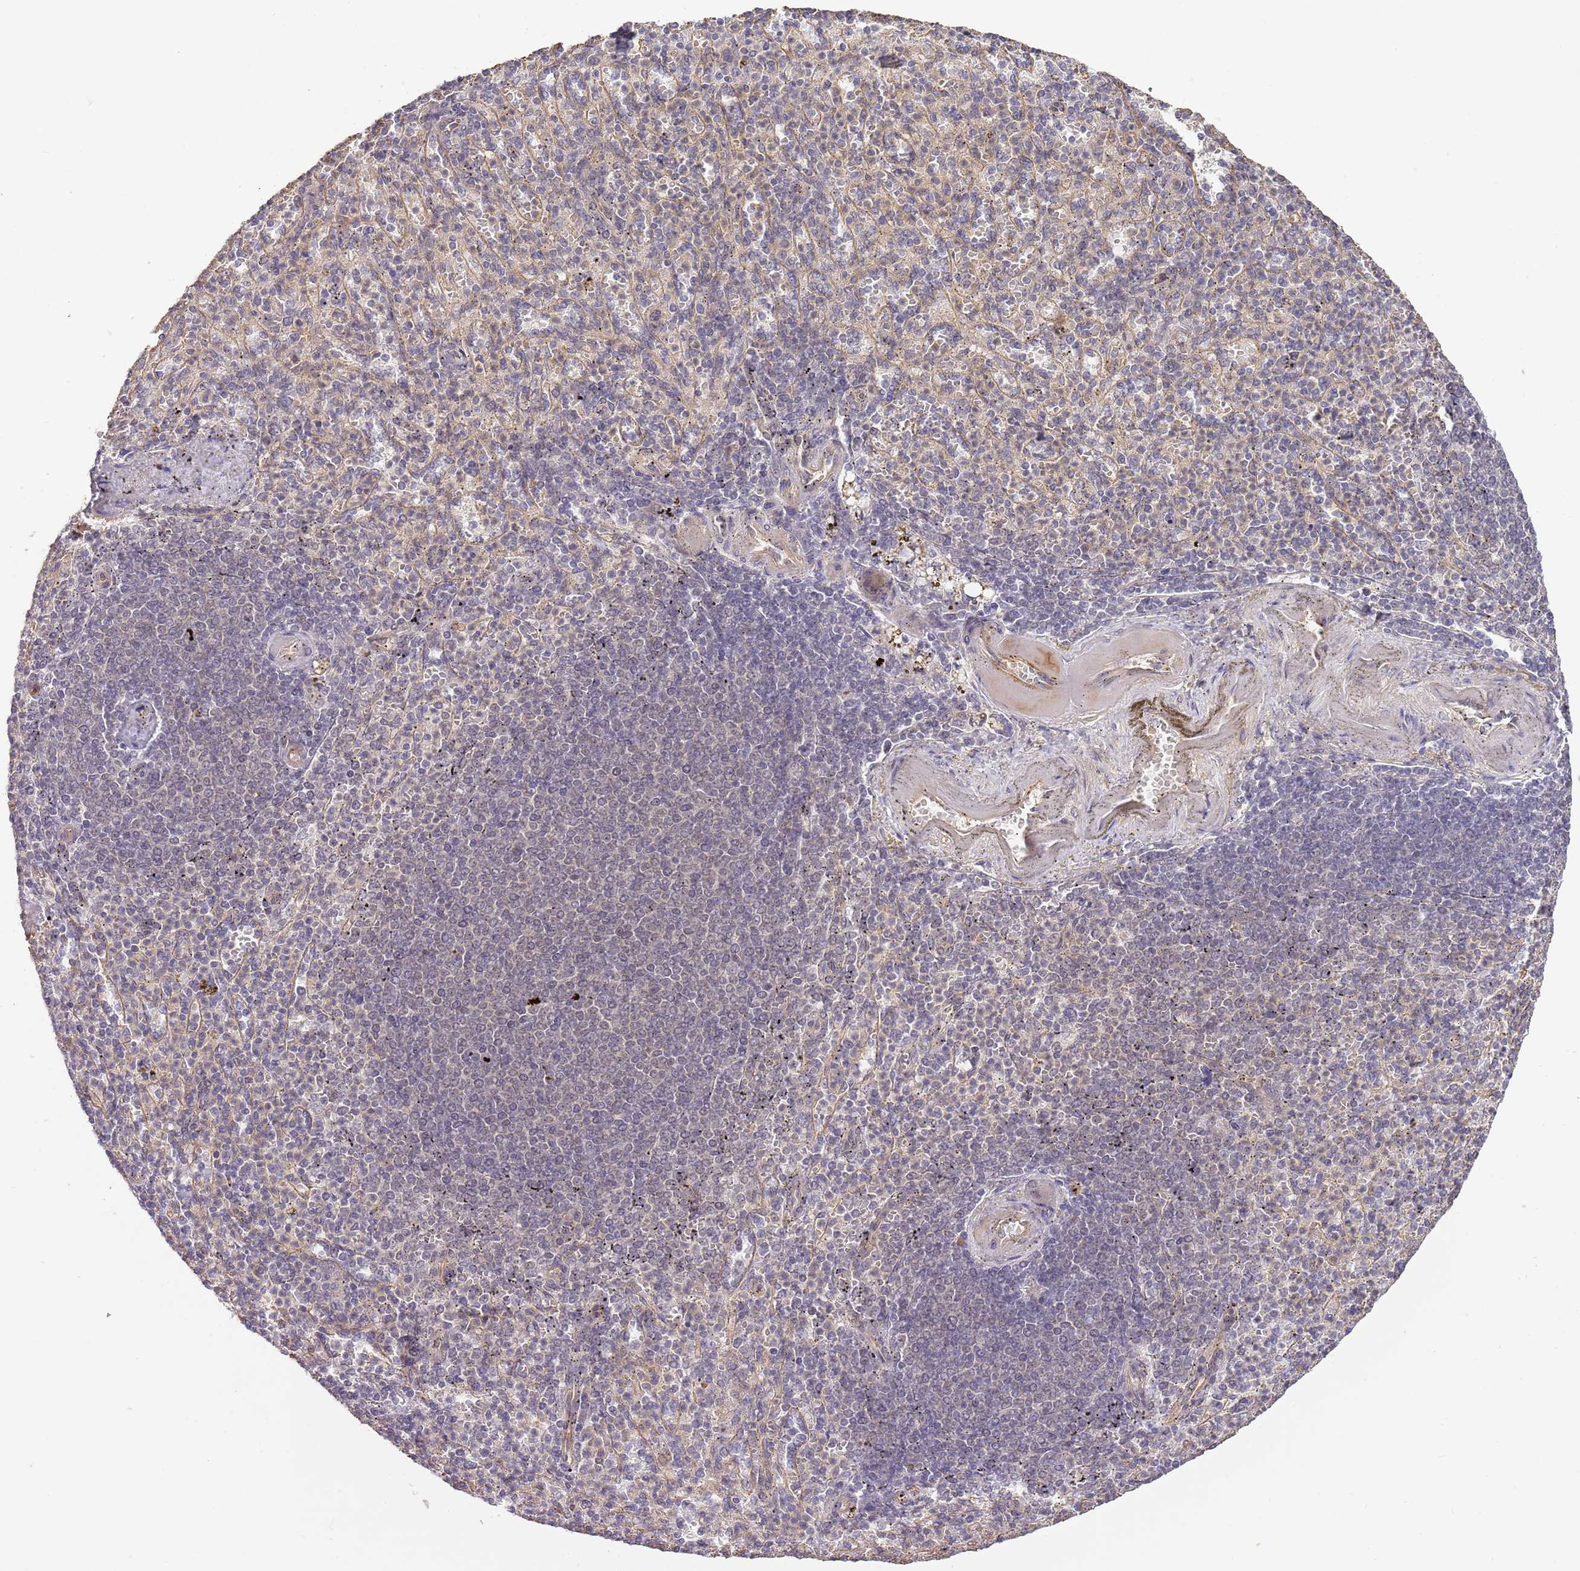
{"staining": {"intensity": "negative", "quantity": "none", "location": "none"}, "tissue": "spleen", "cell_type": "Cells in red pulp", "image_type": "normal", "snomed": [{"axis": "morphology", "description": "Normal tissue, NOS"}, {"axis": "topography", "description": "Spleen"}], "caption": "Photomicrograph shows no protein positivity in cells in red pulp of normal spleen.", "gene": "SURF2", "patient": {"sex": "female", "age": 74}}